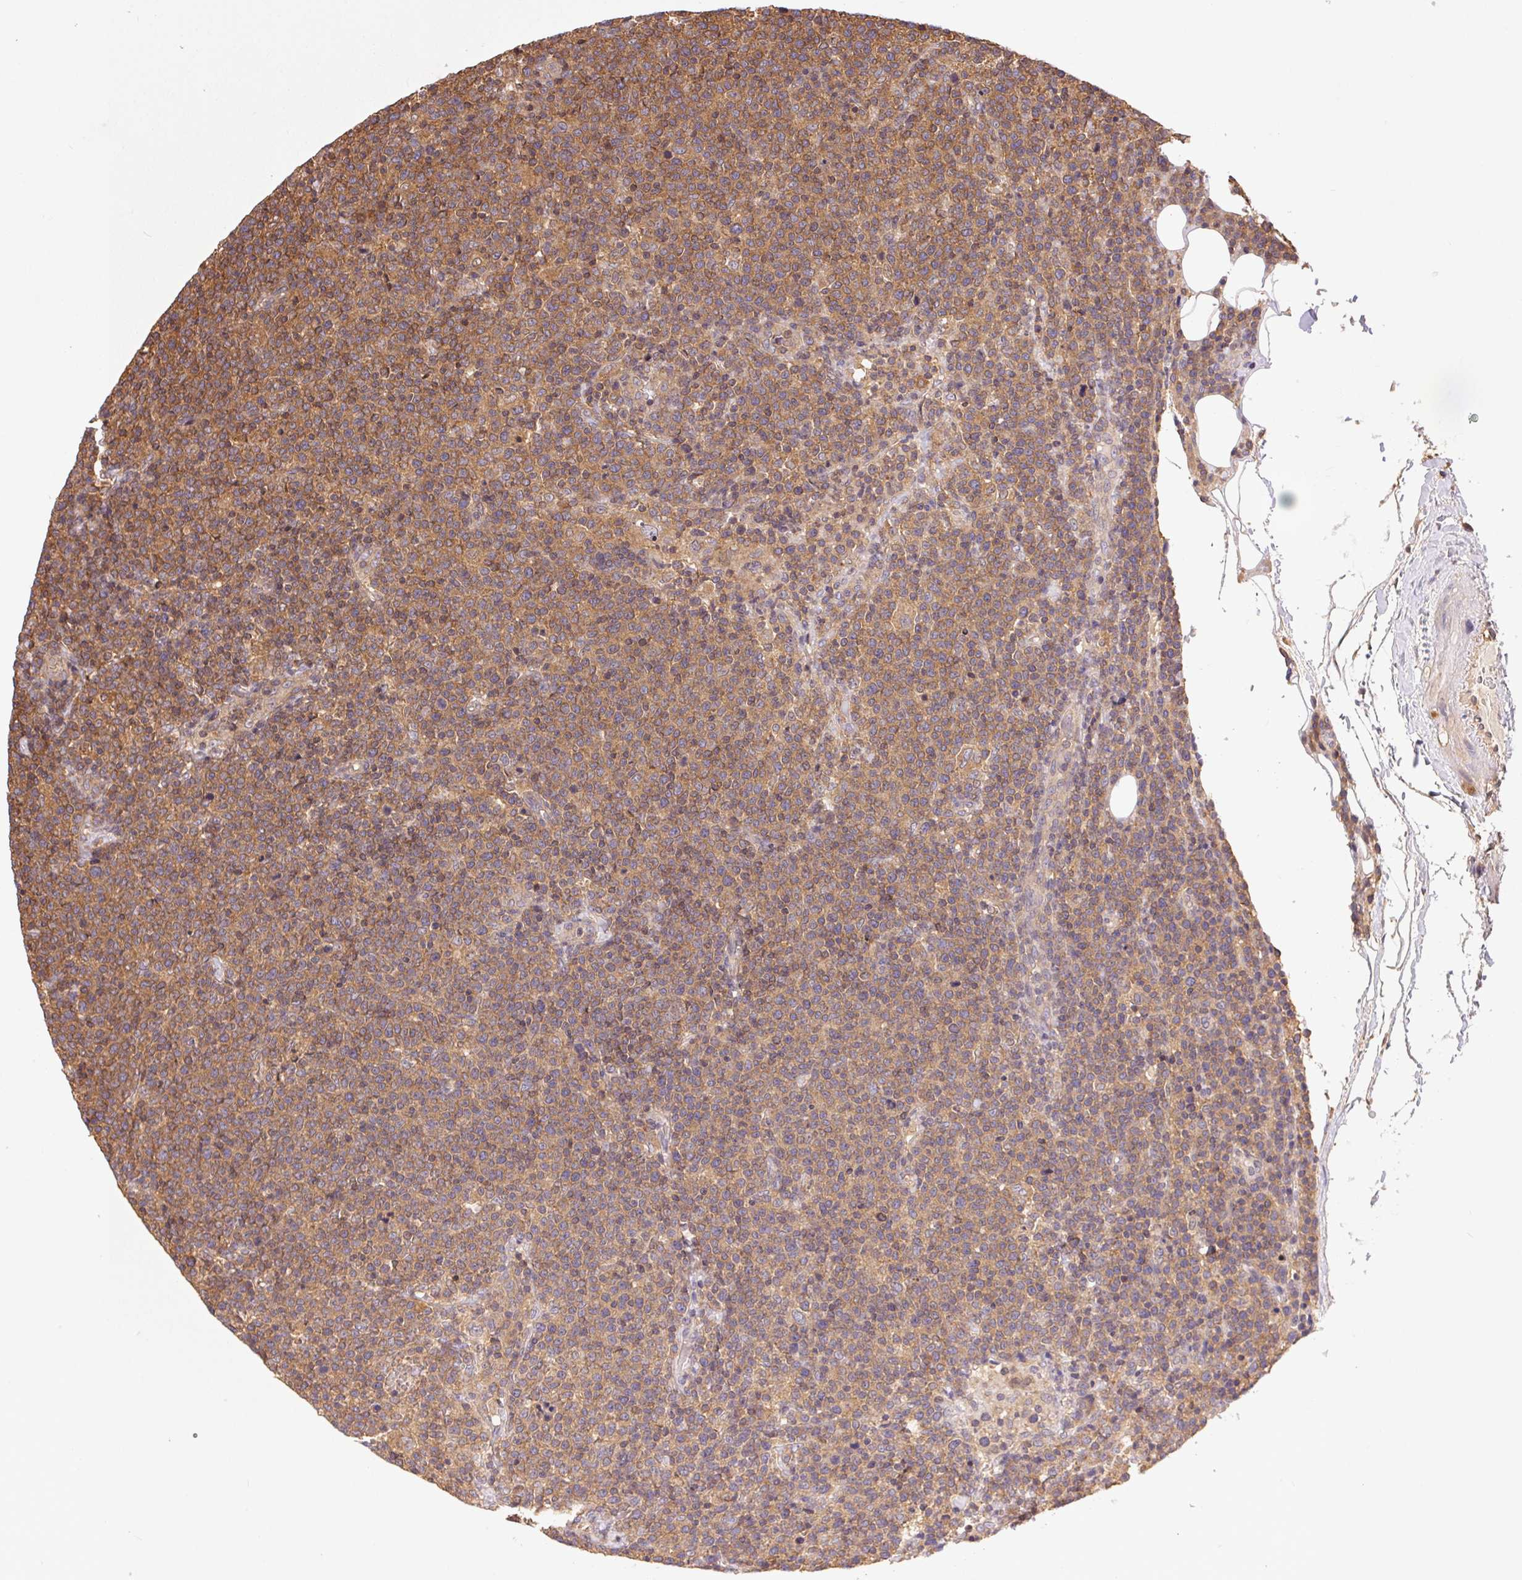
{"staining": {"intensity": "moderate", "quantity": ">75%", "location": "cytoplasmic/membranous"}, "tissue": "lymphoma", "cell_type": "Tumor cells", "image_type": "cancer", "snomed": [{"axis": "morphology", "description": "Malignant lymphoma, non-Hodgkin's type, High grade"}, {"axis": "topography", "description": "Lymph node"}], "caption": "Immunohistochemical staining of human high-grade malignant lymphoma, non-Hodgkin's type demonstrates medium levels of moderate cytoplasmic/membranous protein staining in about >75% of tumor cells.", "gene": "GDI2", "patient": {"sex": "male", "age": 61}}